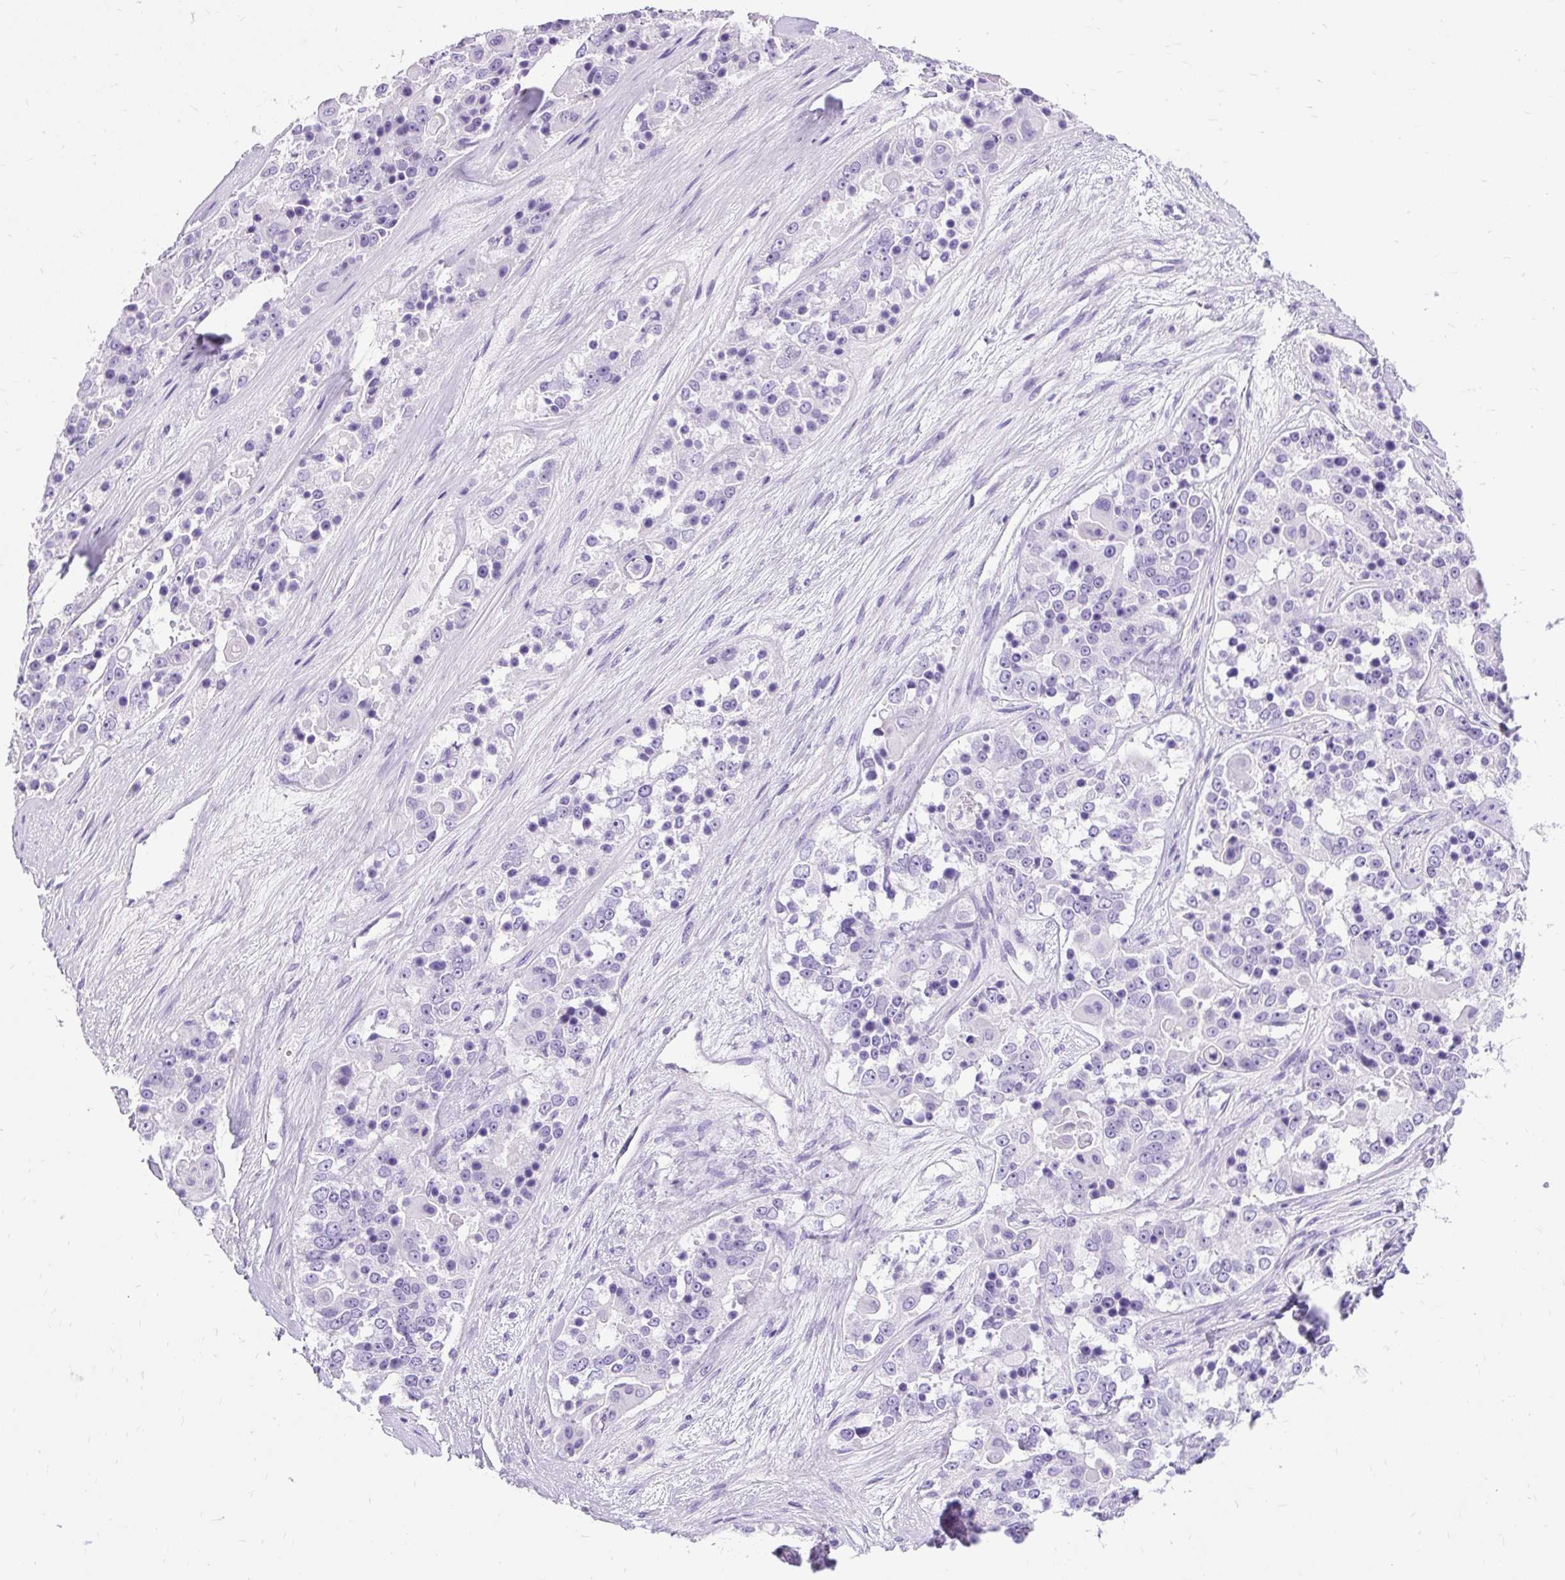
{"staining": {"intensity": "negative", "quantity": "none", "location": "none"}, "tissue": "ovarian cancer", "cell_type": "Tumor cells", "image_type": "cancer", "snomed": [{"axis": "morphology", "description": "Carcinoma, endometroid"}, {"axis": "topography", "description": "Ovary"}], "caption": "Immunohistochemistry micrograph of neoplastic tissue: human ovarian cancer stained with DAB exhibits no significant protein positivity in tumor cells.", "gene": "PVALB", "patient": {"sex": "female", "age": 51}}